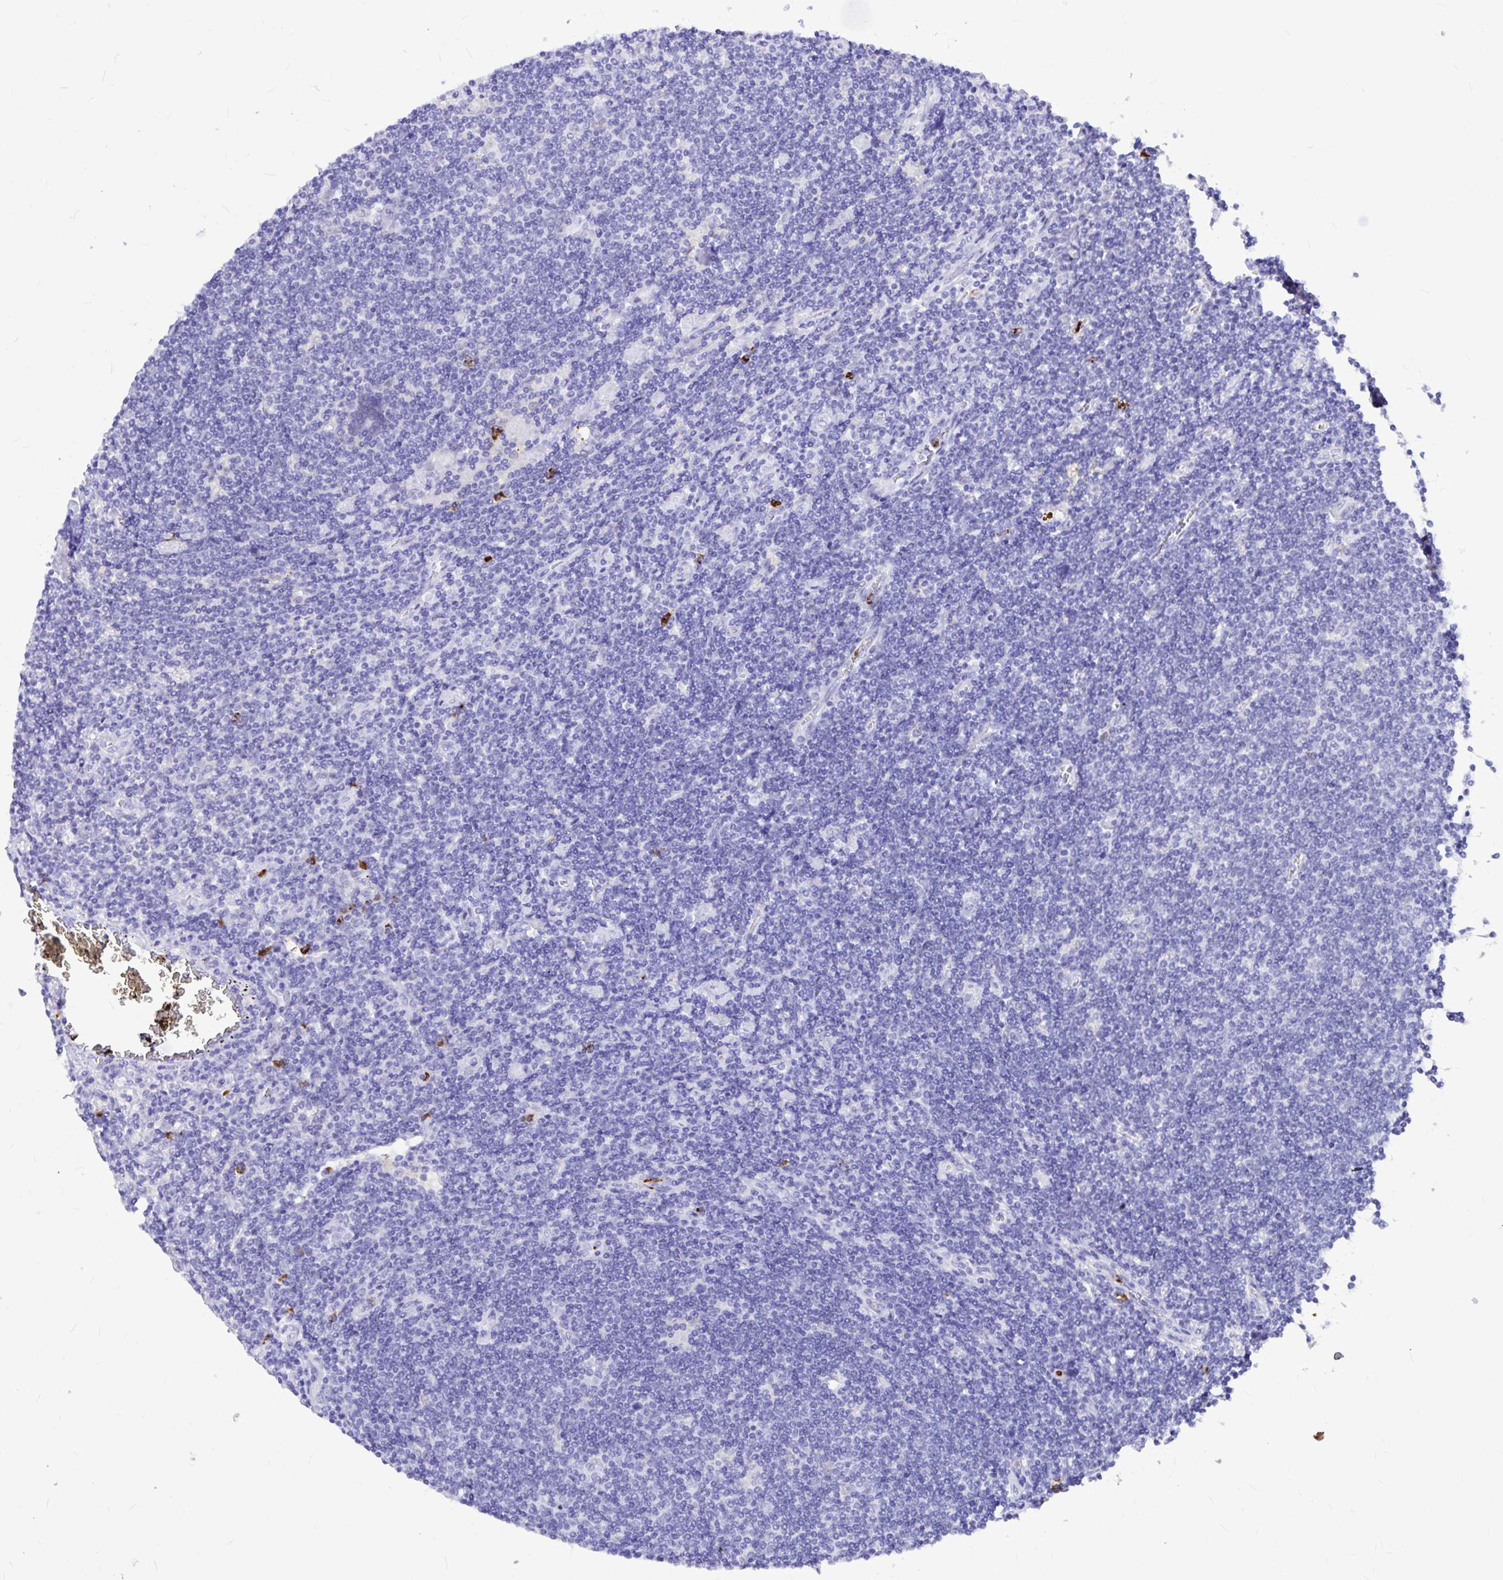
{"staining": {"intensity": "negative", "quantity": "none", "location": "none"}, "tissue": "lymphoma", "cell_type": "Tumor cells", "image_type": "cancer", "snomed": [{"axis": "morphology", "description": "Hodgkin's disease, NOS"}, {"axis": "topography", "description": "Lymph node"}], "caption": "Protein analysis of Hodgkin's disease demonstrates no significant expression in tumor cells.", "gene": "CLEC1B", "patient": {"sex": "male", "age": 40}}